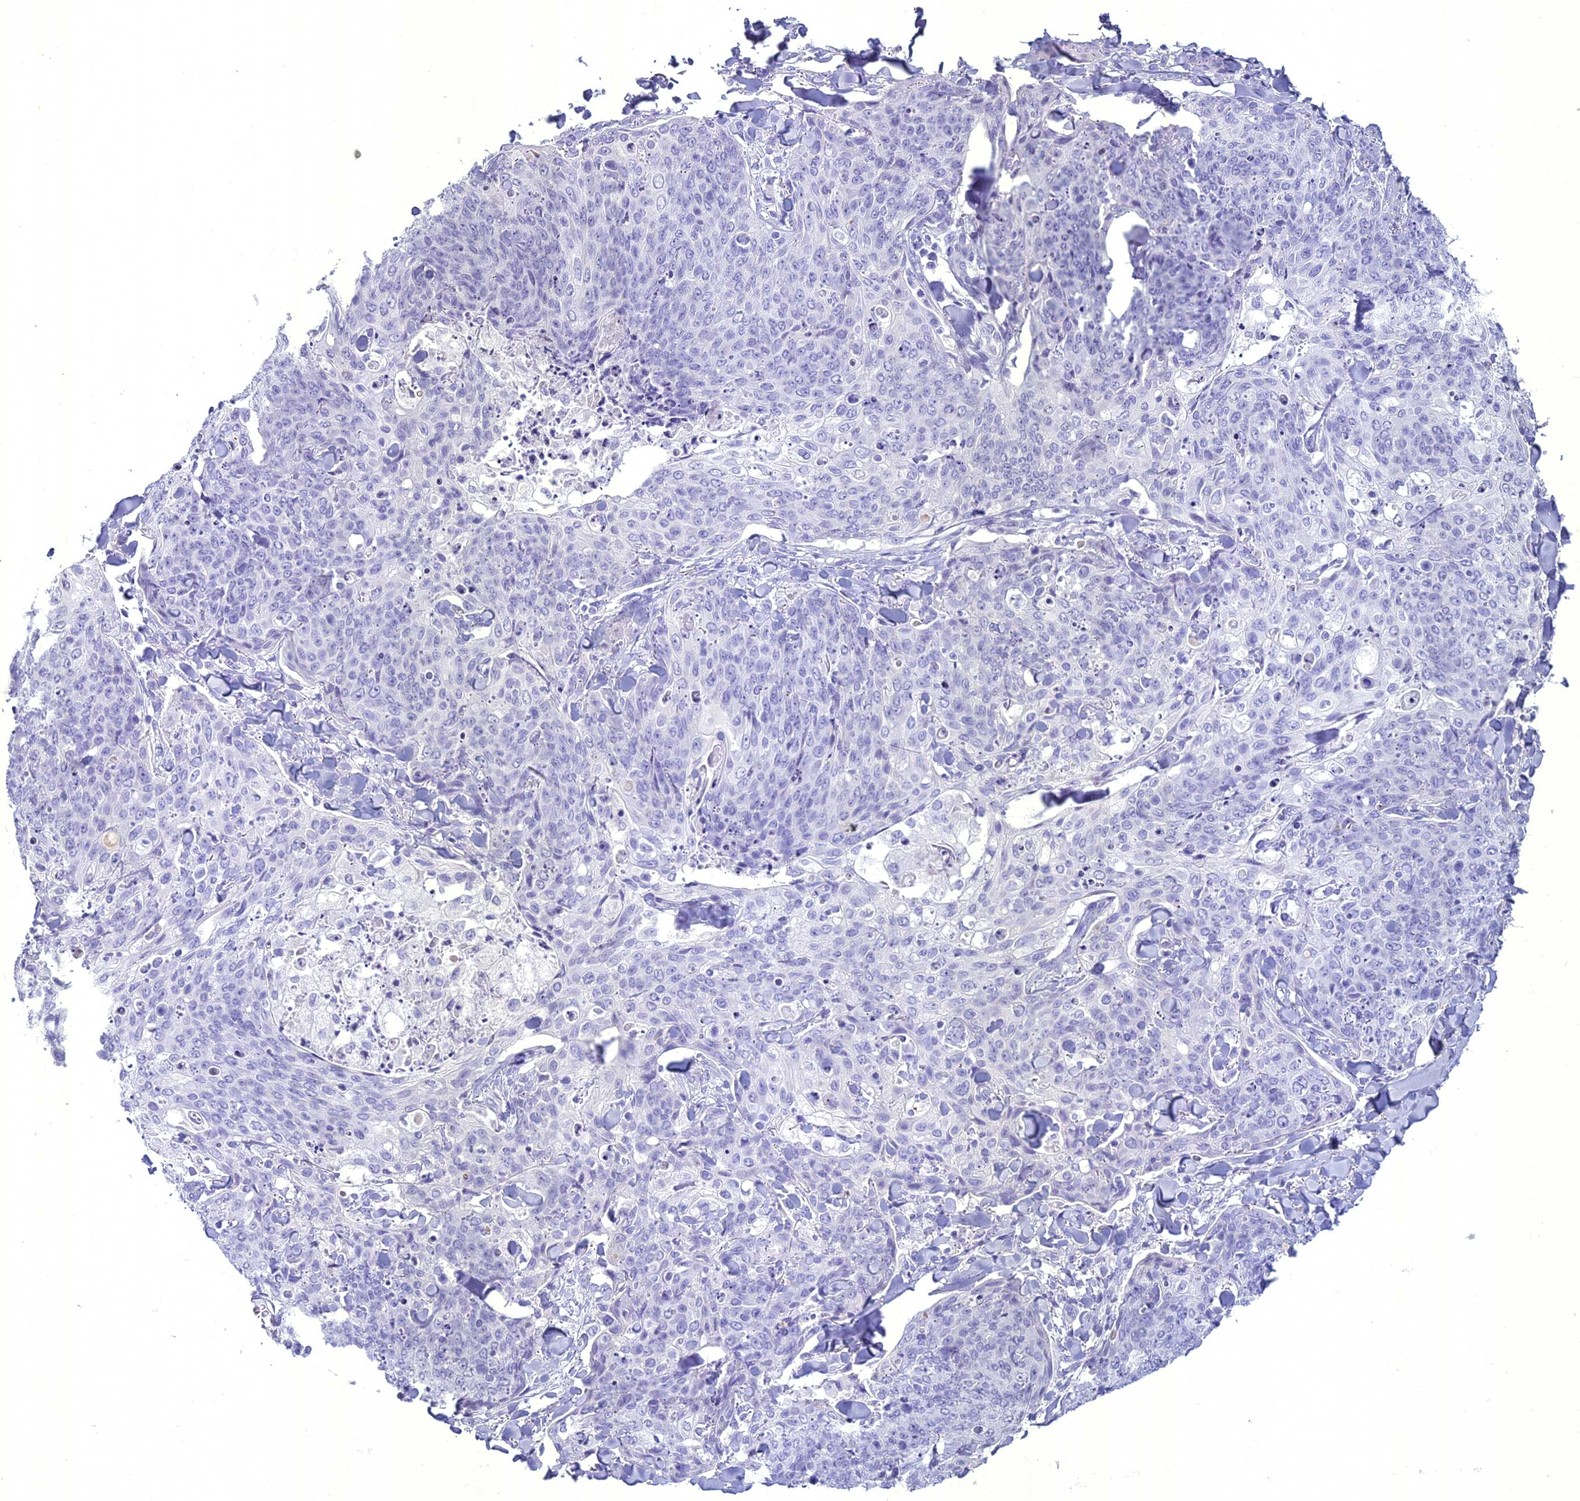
{"staining": {"intensity": "negative", "quantity": "none", "location": "none"}, "tissue": "skin cancer", "cell_type": "Tumor cells", "image_type": "cancer", "snomed": [{"axis": "morphology", "description": "Squamous cell carcinoma, NOS"}, {"axis": "topography", "description": "Skin"}, {"axis": "topography", "description": "Vulva"}], "caption": "Tumor cells show no significant staining in skin cancer (squamous cell carcinoma).", "gene": "UNC80", "patient": {"sex": "female", "age": 85}}